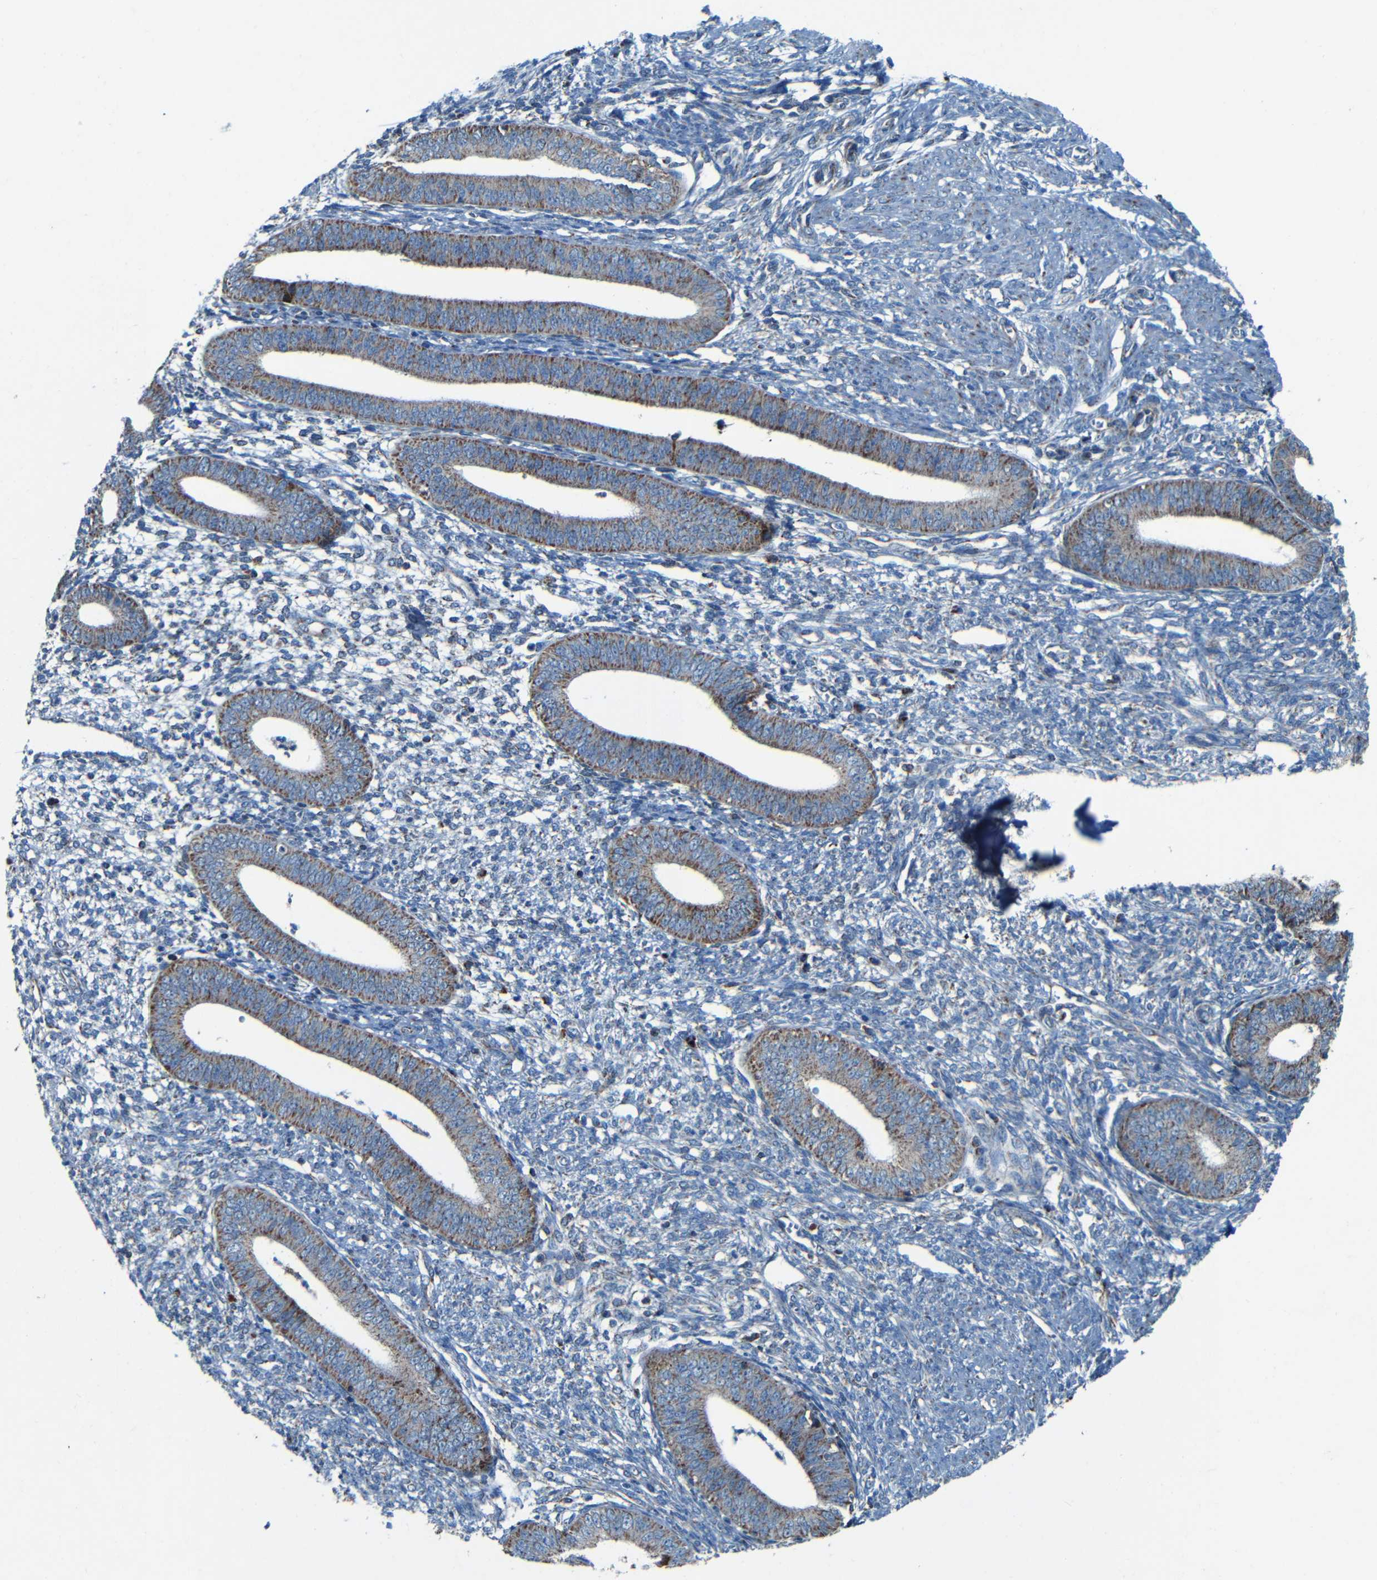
{"staining": {"intensity": "moderate", "quantity": "<25%", "location": "cytoplasmic/membranous"}, "tissue": "endometrium", "cell_type": "Cells in endometrial stroma", "image_type": "normal", "snomed": [{"axis": "morphology", "description": "Normal tissue, NOS"}, {"axis": "topography", "description": "Endometrium"}], "caption": "Protein staining of normal endometrium shows moderate cytoplasmic/membranous expression in approximately <25% of cells in endometrial stroma. (IHC, brightfield microscopy, high magnification).", "gene": "WSCD2", "patient": {"sex": "female", "age": 35}}